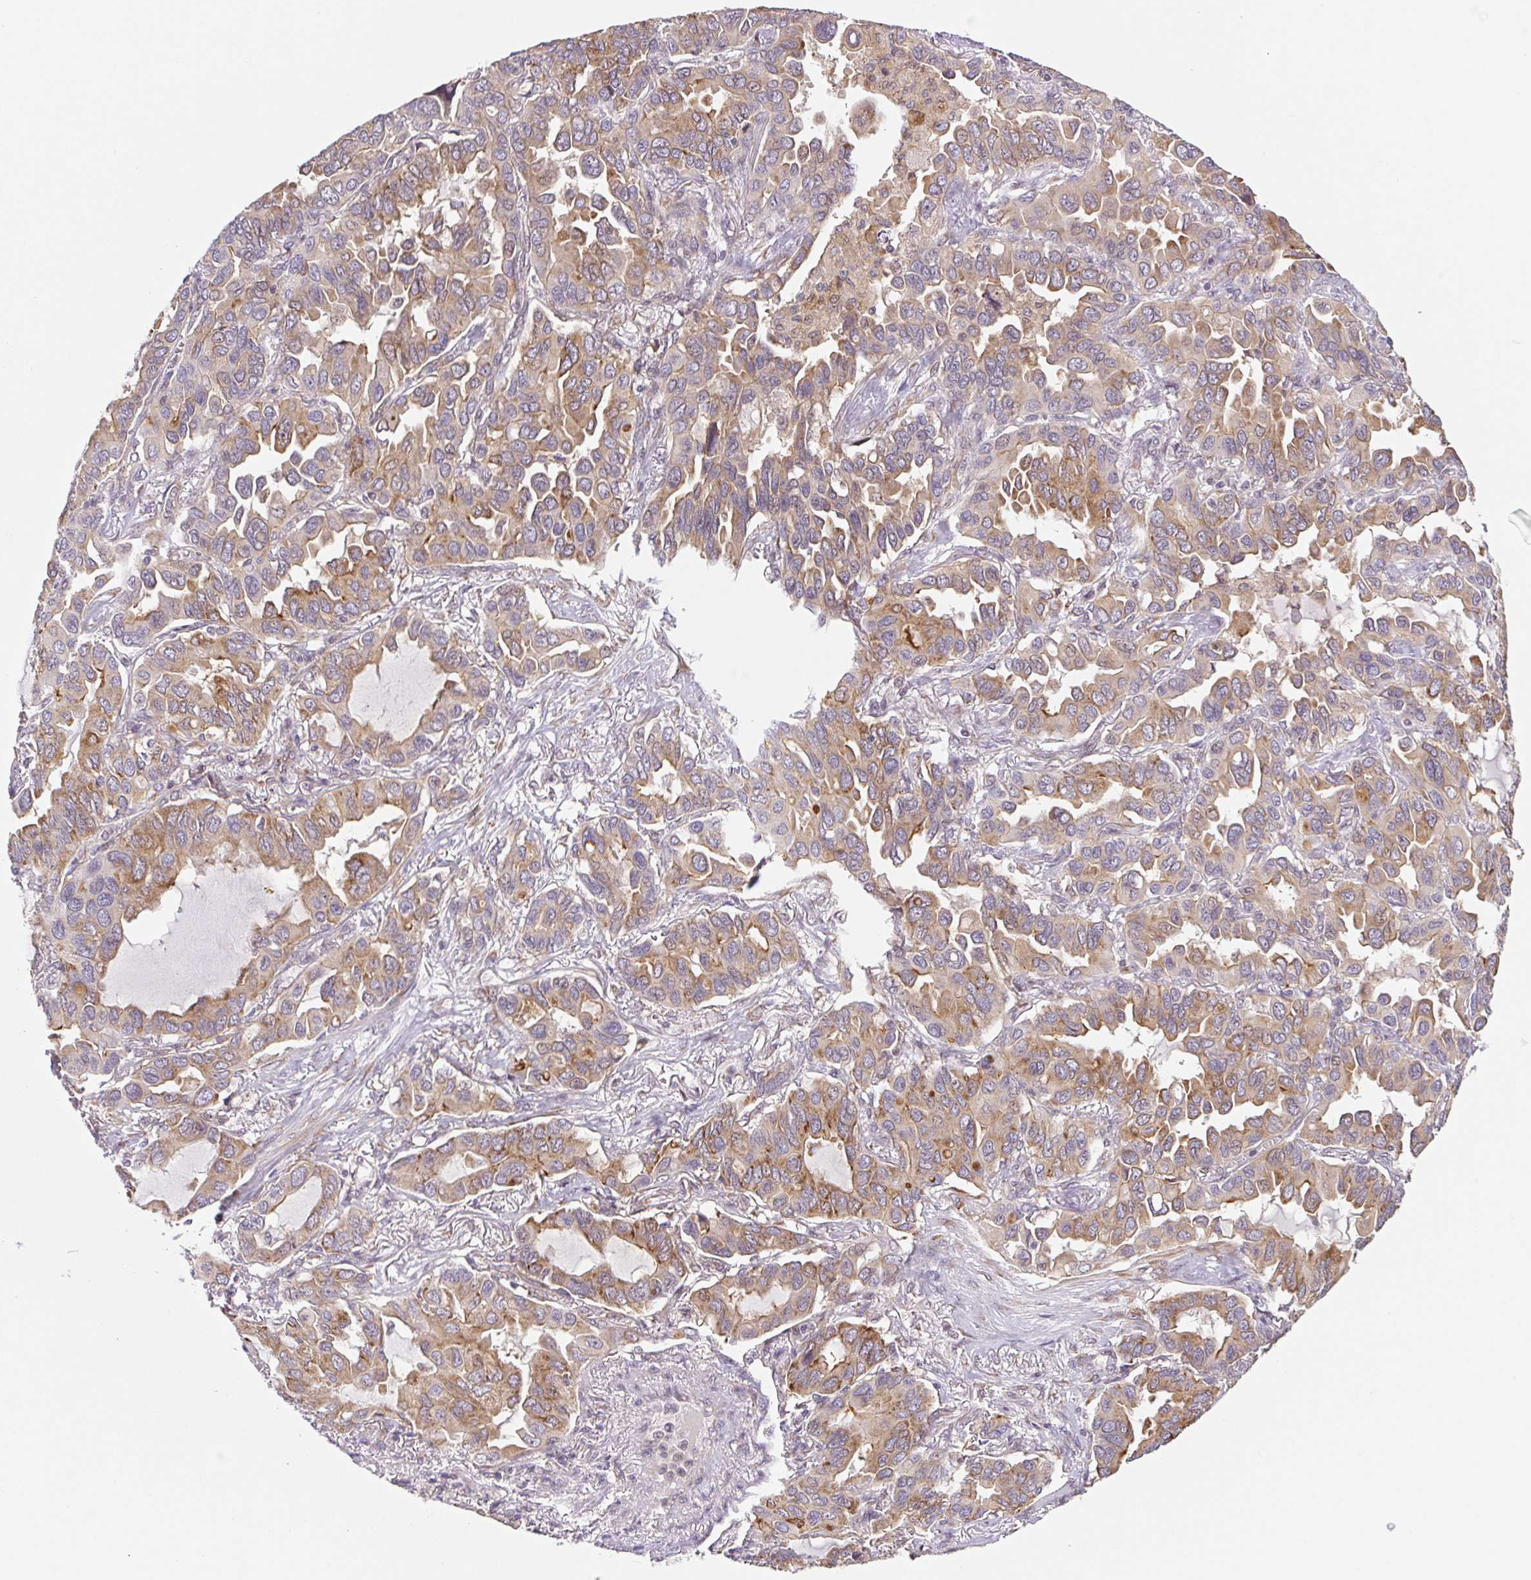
{"staining": {"intensity": "weak", "quantity": ">75%", "location": "cytoplasmic/membranous"}, "tissue": "lung cancer", "cell_type": "Tumor cells", "image_type": "cancer", "snomed": [{"axis": "morphology", "description": "Adenocarcinoma, NOS"}, {"axis": "topography", "description": "Lung"}], "caption": "Brown immunohistochemical staining in human lung cancer (adenocarcinoma) demonstrates weak cytoplasmic/membranous staining in approximately >75% of tumor cells. The staining was performed using DAB (3,3'-diaminobenzidine) to visualize the protein expression in brown, while the nuclei were stained in blue with hematoxylin (Magnification: 20x).", "gene": "LYPD5", "patient": {"sex": "male", "age": 64}}